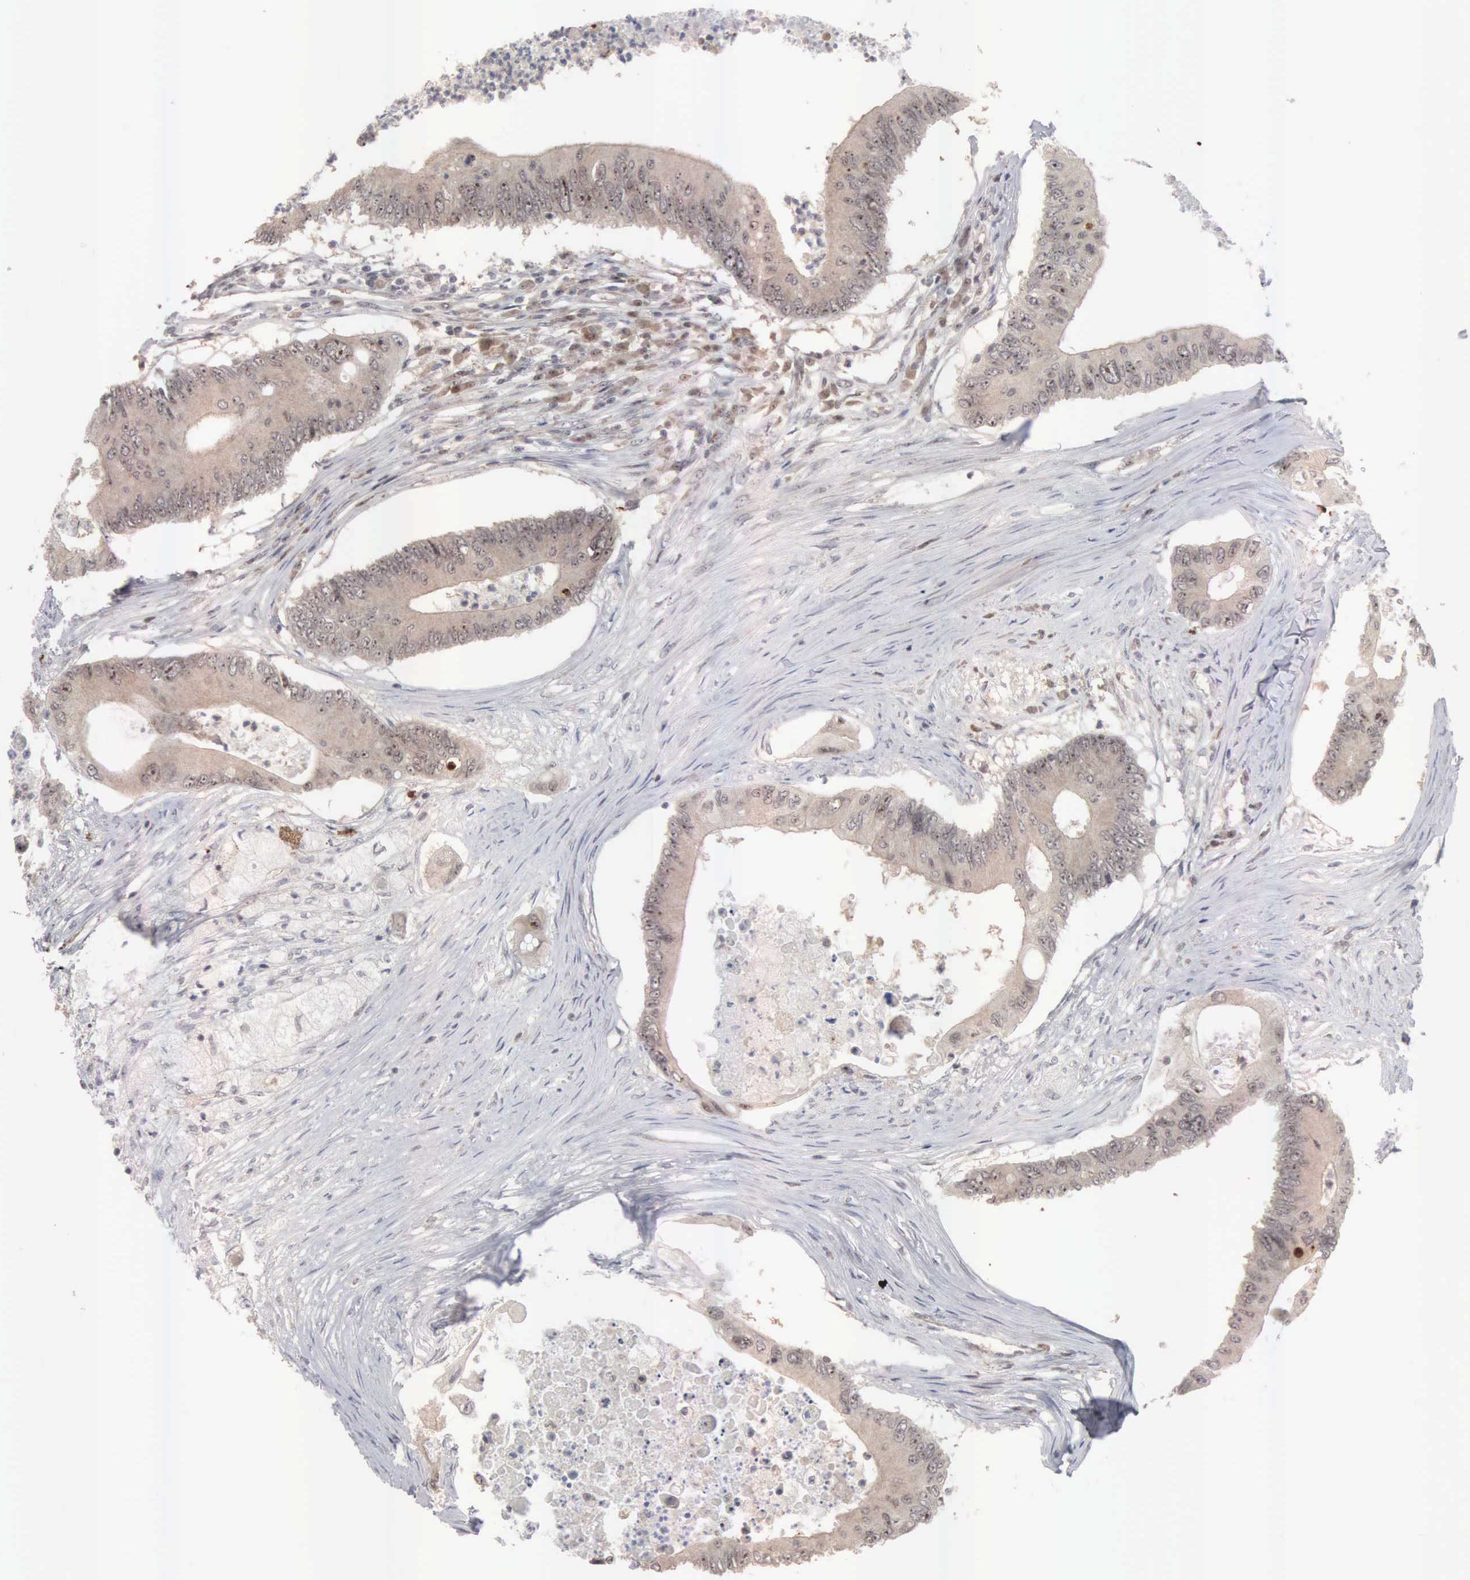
{"staining": {"intensity": "weak", "quantity": ">75%", "location": "cytoplasmic/membranous"}, "tissue": "colorectal cancer", "cell_type": "Tumor cells", "image_type": "cancer", "snomed": [{"axis": "morphology", "description": "Adenocarcinoma, NOS"}, {"axis": "topography", "description": "Colon"}], "caption": "Human colorectal cancer stained with a brown dye shows weak cytoplasmic/membranous positive expression in about >75% of tumor cells.", "gene": "ACOT4", "patient": {"sex": "male", "age": 65}}